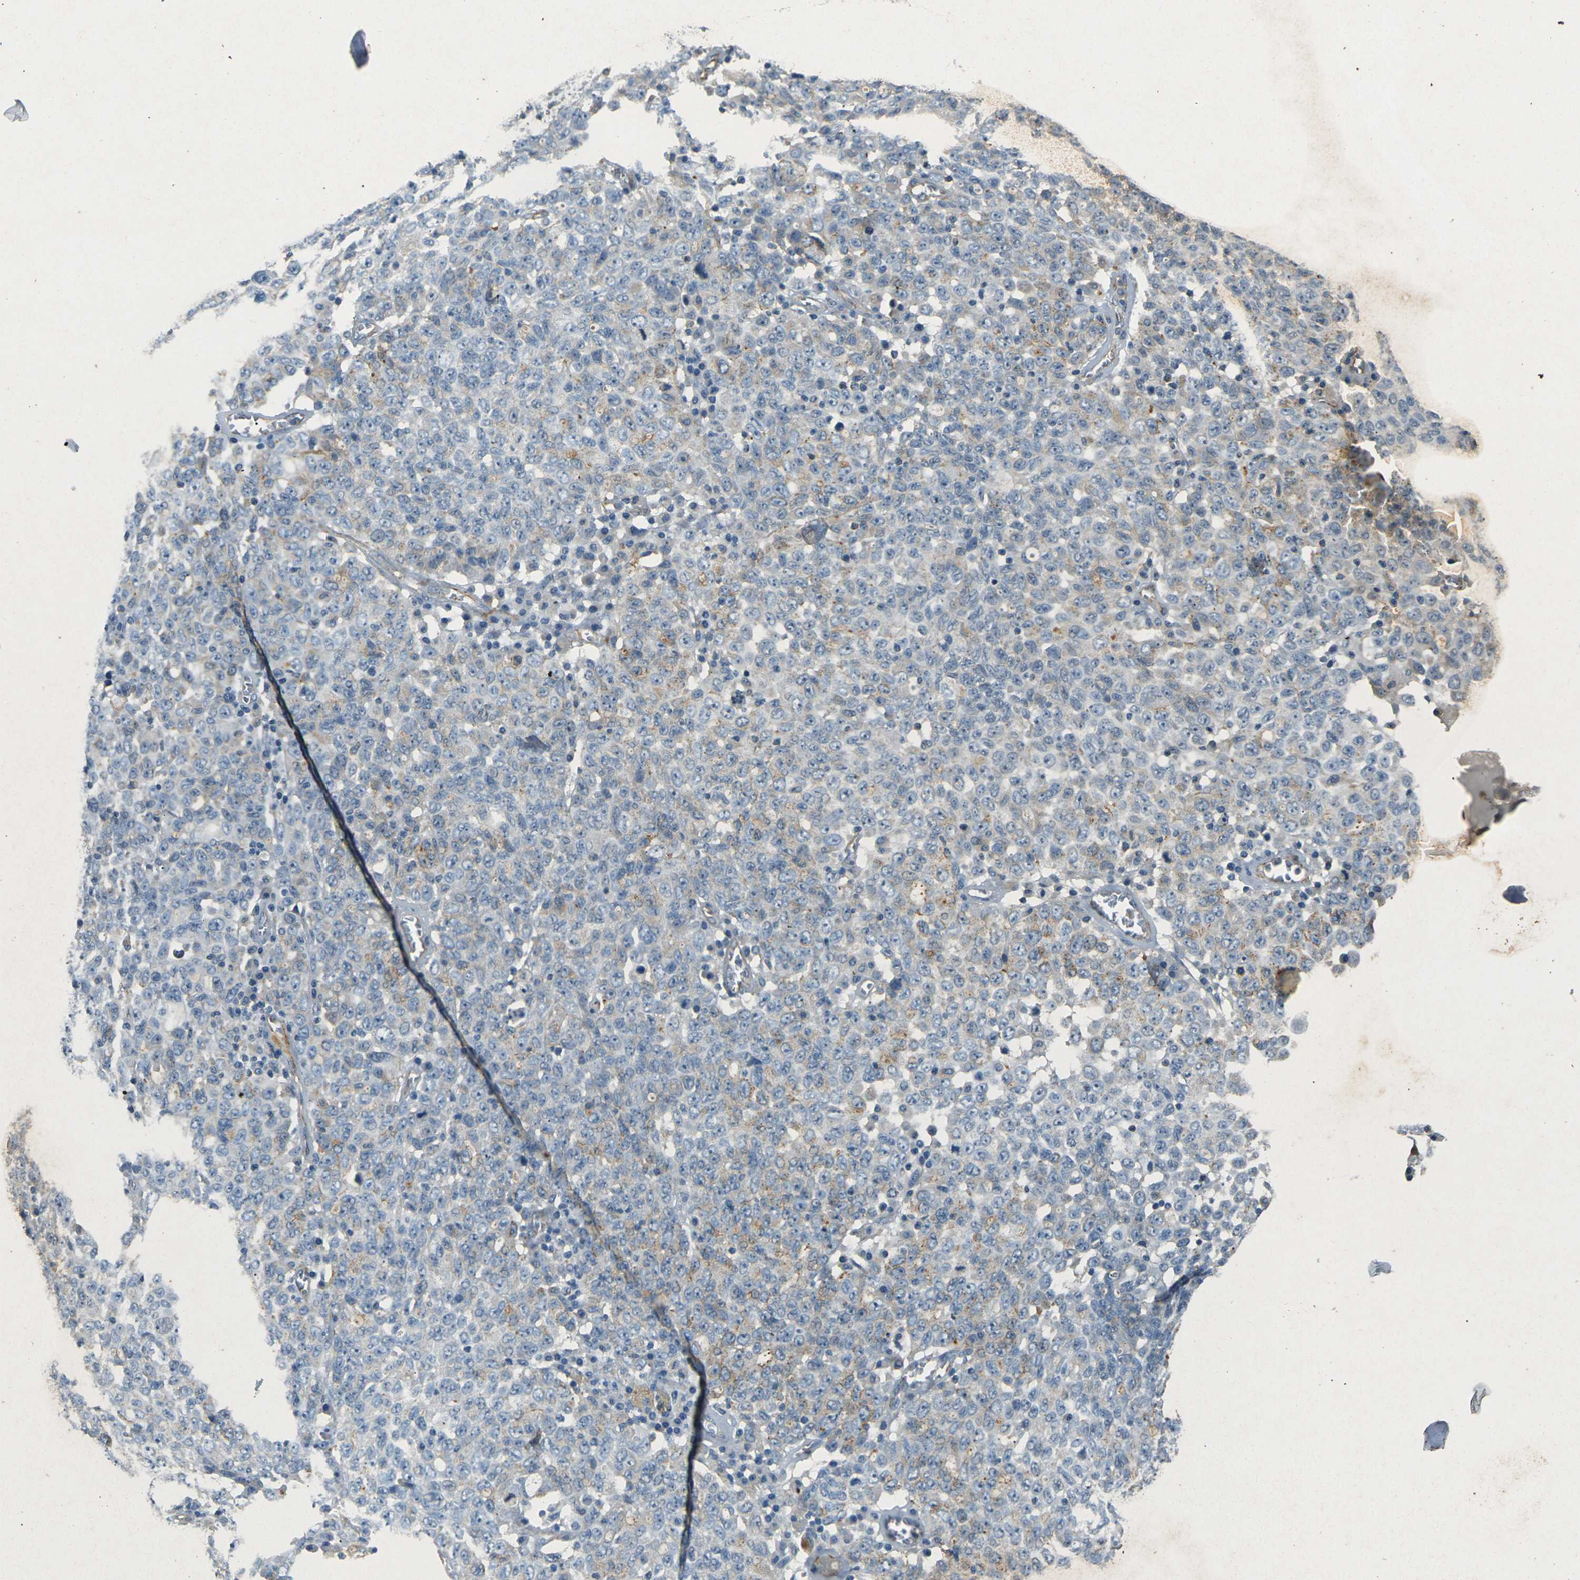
{"staining": {"intensity": "weak", "quantity": "25%-75%", "location": "cytoplasmic/membranous"}, "tissue": "ovarian cancer", "cell_type": "Tumor cells", "image_type": "cancer", "snomed": [{"axis": "morphology", "description": "Carcinoma, endometroid"}, {"axis": "topography", "description": "Ovary"}], "caption": "Protein staining of ovarian endometroid carcinoma tissue displays weak cytoplasmic/membranous expression in about 25%-75% of tumor cells.", "gene": "SORT1", "patient": {"sex": "female", "age": 62}}